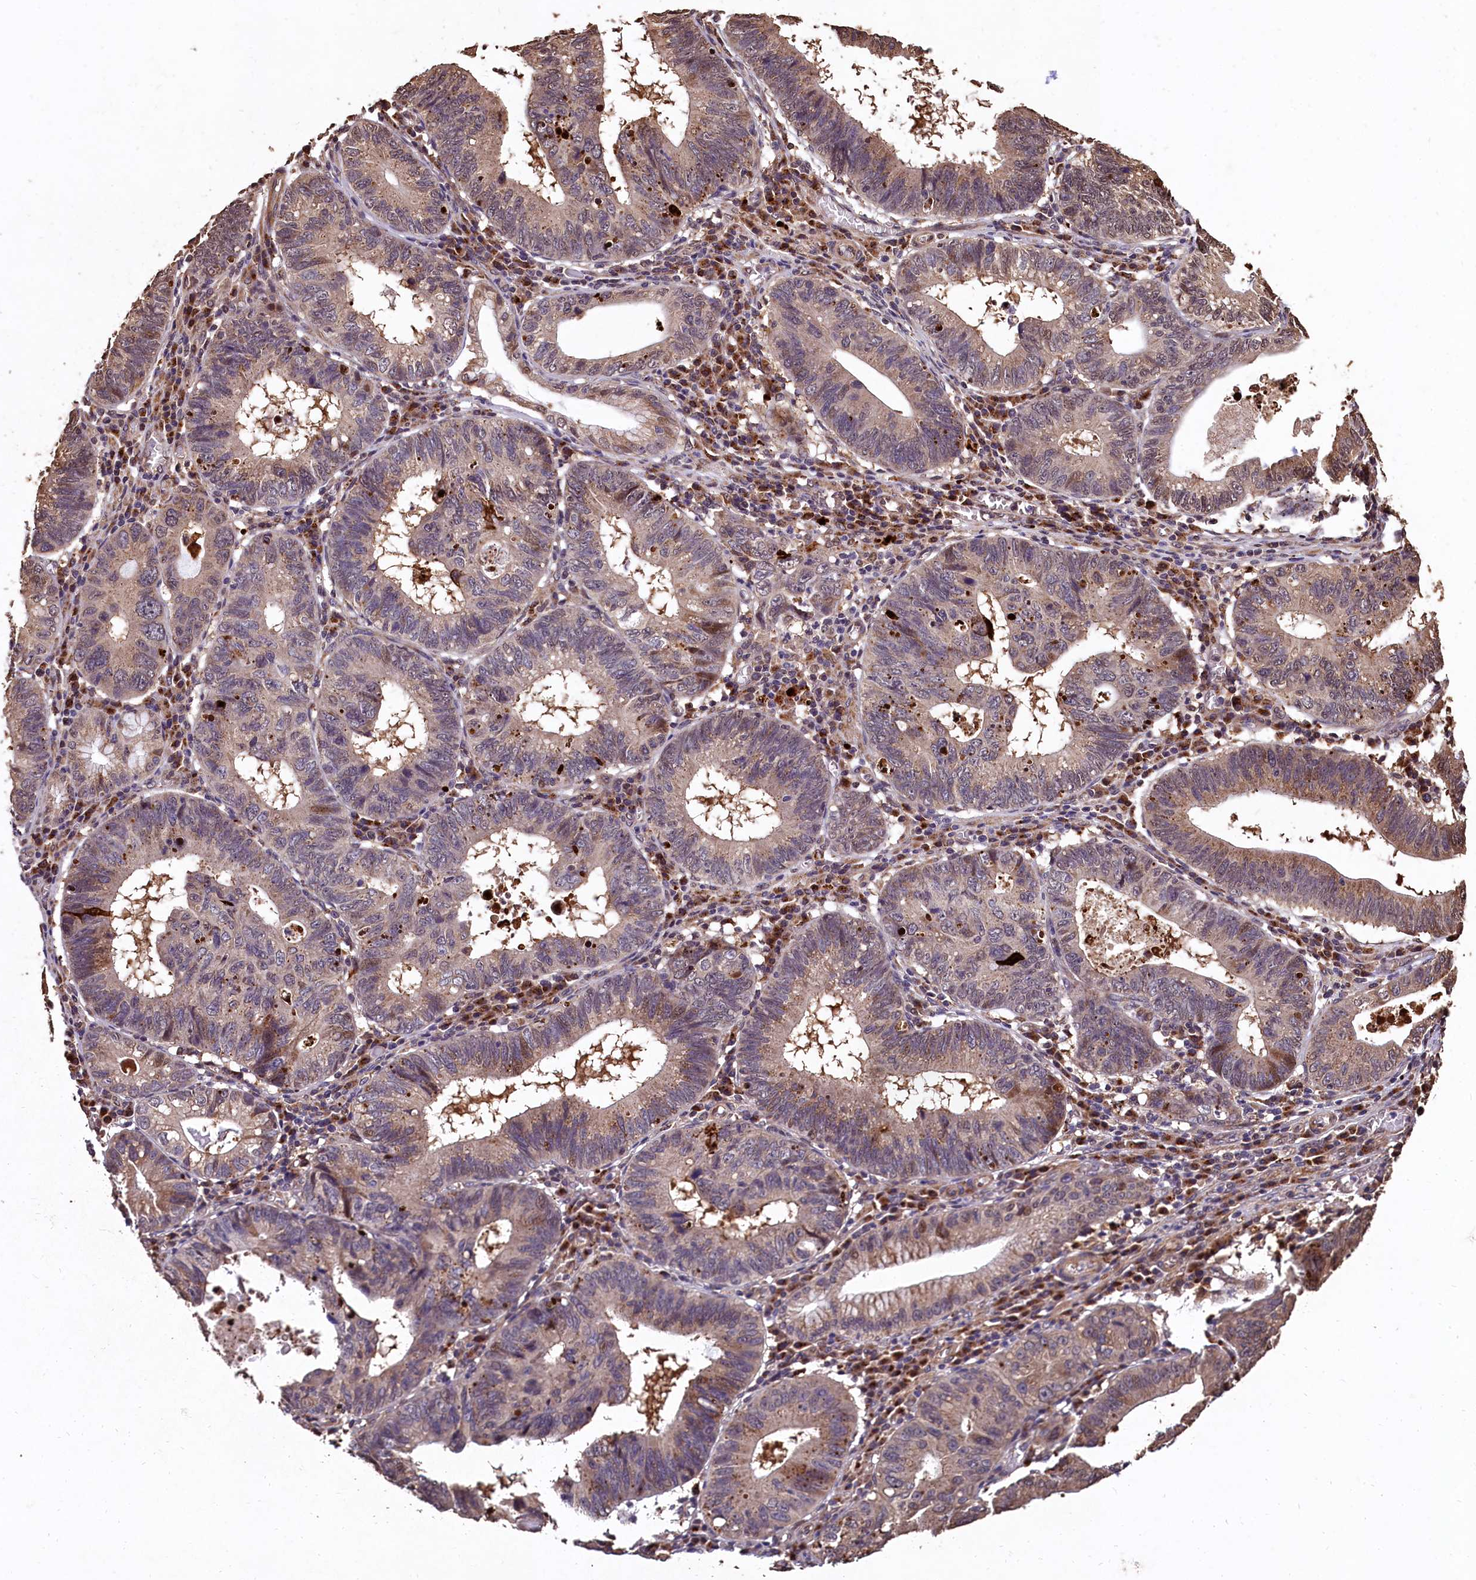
{"staining": {"intensity": "moderate", "quantity": "25%-75%", "location": "cytoplasmic/membranous"}, "tissue": "stomach cancer", "cell_type": "Tumor cells", "image_type": "cancer", "snomed": [{"axis": "morphology", "description": "Adenocarcinoma, NOS"}, {"axis": "topography", "description": "Stomach"}], "caption": "The image reveals staining of adenocarcinoma (stomach), revealing moderate cytoplasmic/membranous protein expression (brown color) within tumor cells.", "gene": "LSM4", "patient": {"sex": "male", "age": 59}}